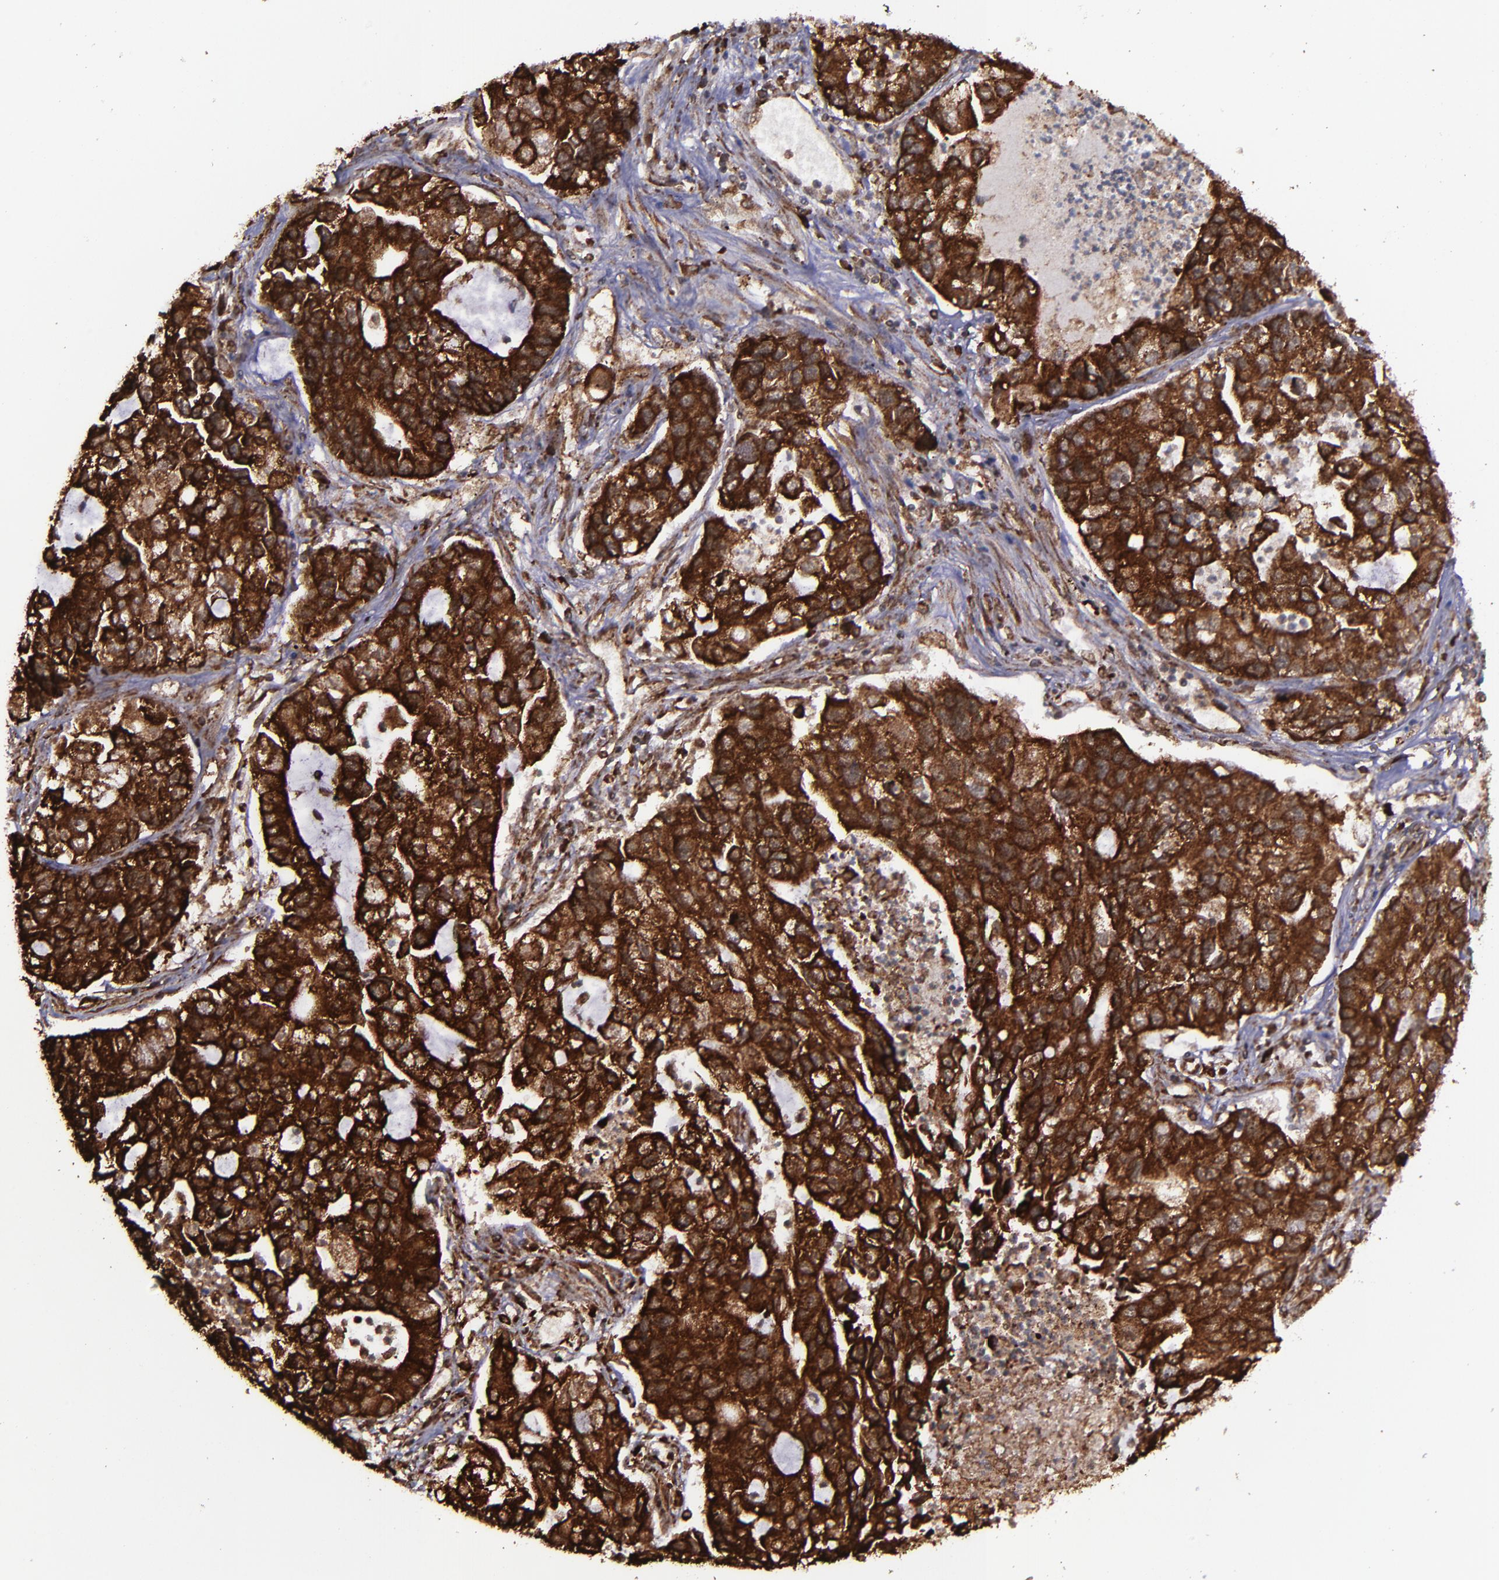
{"staining": {"intensity": "strong", "quantity": ">75%", "location": "cytoplasmic/membranous,nuclear"}, "tissue": "lung cancer", "cell_type": "Tumor cells", "image_type": "cancer", "snomed": [{"axis": "morphology", "description": "Adenocarcinoma, NOS"}, {"axis": "topography", "description": "Lung"}], "caption": "This is an image of immunohistochemistry staining of adenocarcinoma (lung), which shows strong expression in the cytoplasmic/membranous and nuclear of tumor cells.", "gene": "EIF4ENIF1", "patient": {"sex": "female", "age": 51}}